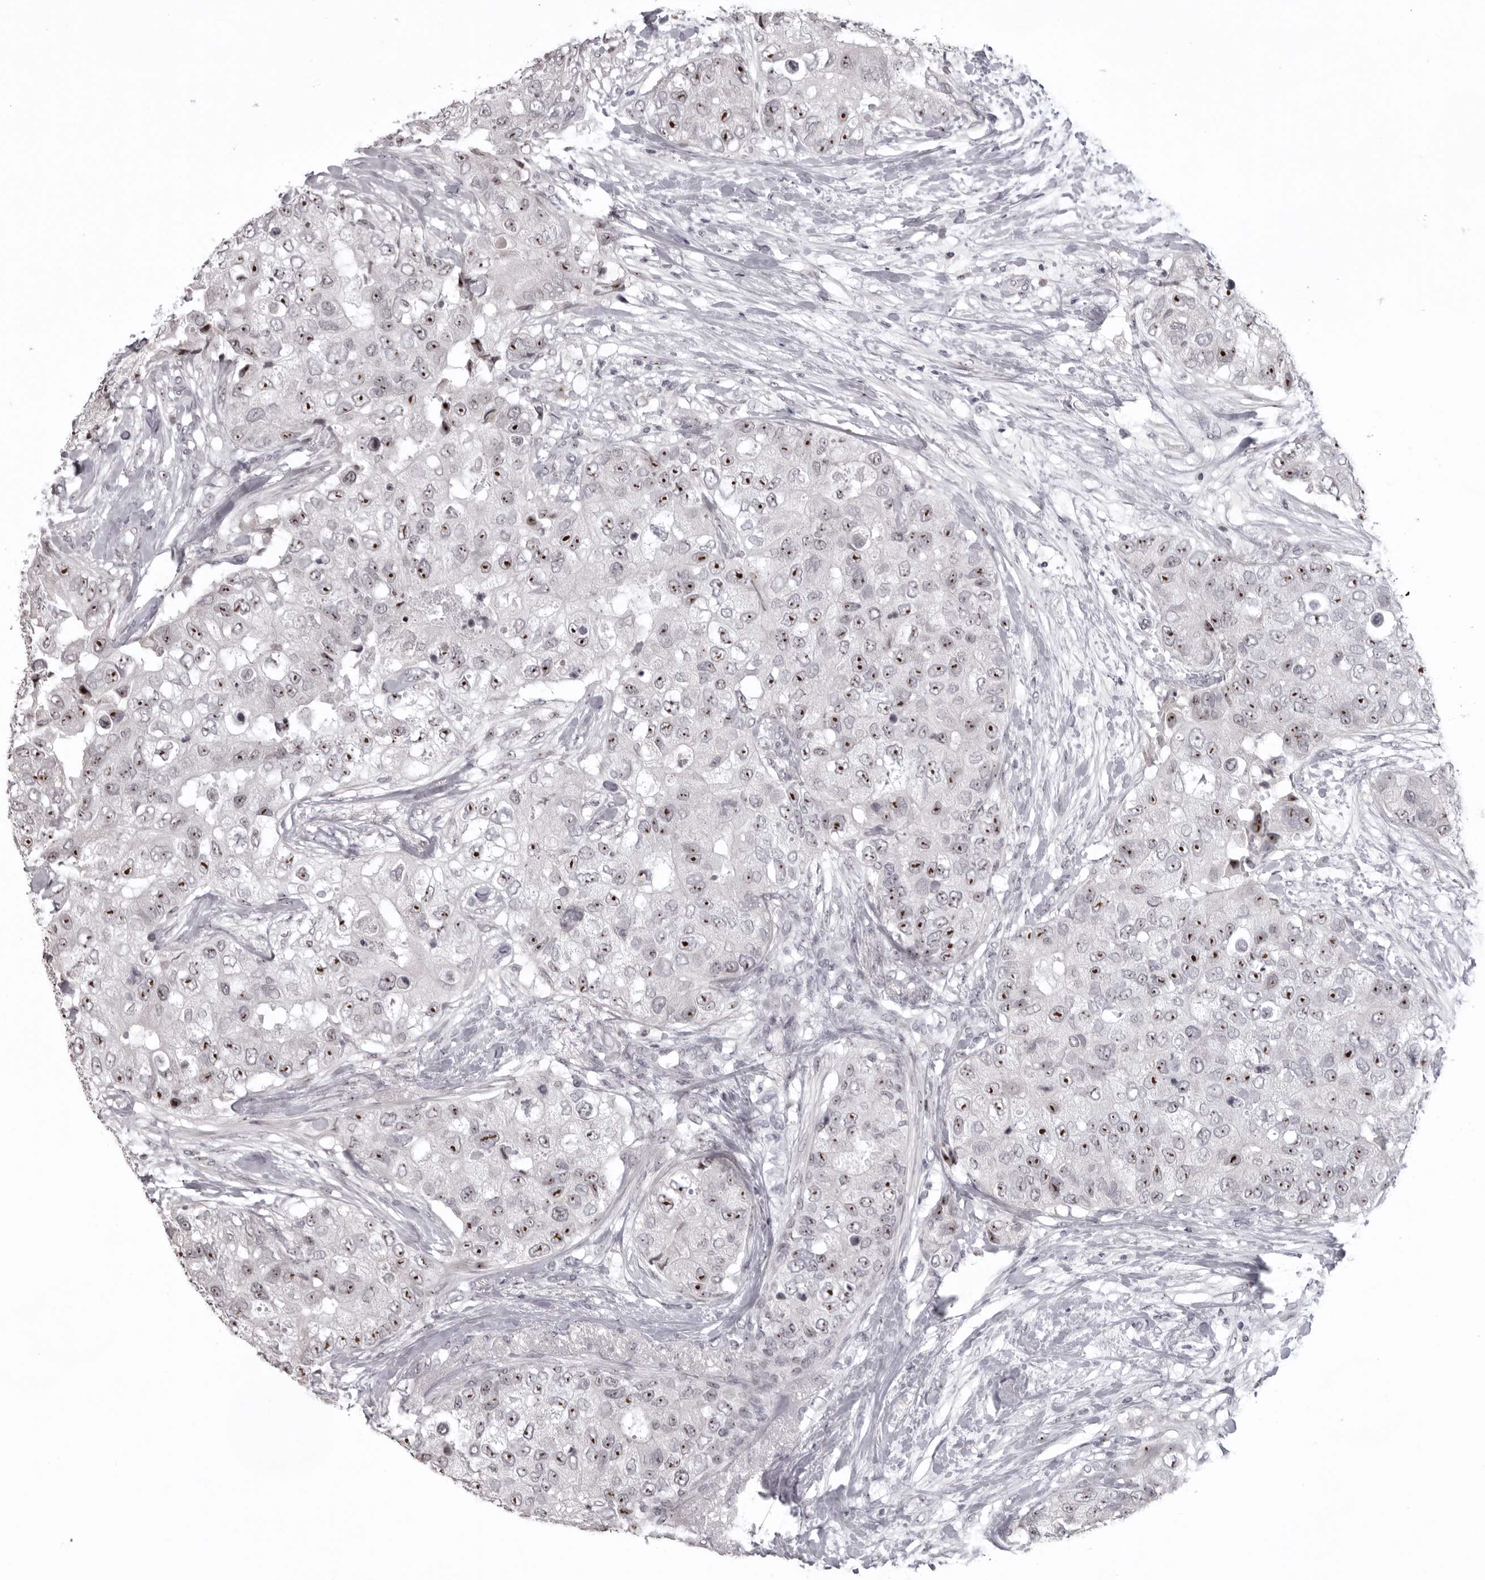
{"staining": {"intensity": "strong", "quantity": ">75%", "location": "nuclear"}, "tissue": "breast cancer", "cell_type": "Tumor cells", "image_type": "cancer", "snomed": [{"axis": "morphology", "description": "Duct carcinoma"}, {"axis": "topography", "description": "Breast"}], "caption": "A brown stain highlights strong nuclear staining of a protein in breast cancer (infiltrating ductal carcinoma) tumor cells. (Stains: DAB (3,3'-diaminobenzidine) in brown, nuclei in blue, Microscopy: brightfield microscopy at high magnification).", "gene": "HELZ", "patient": {"sex": "female", "age": 62}}